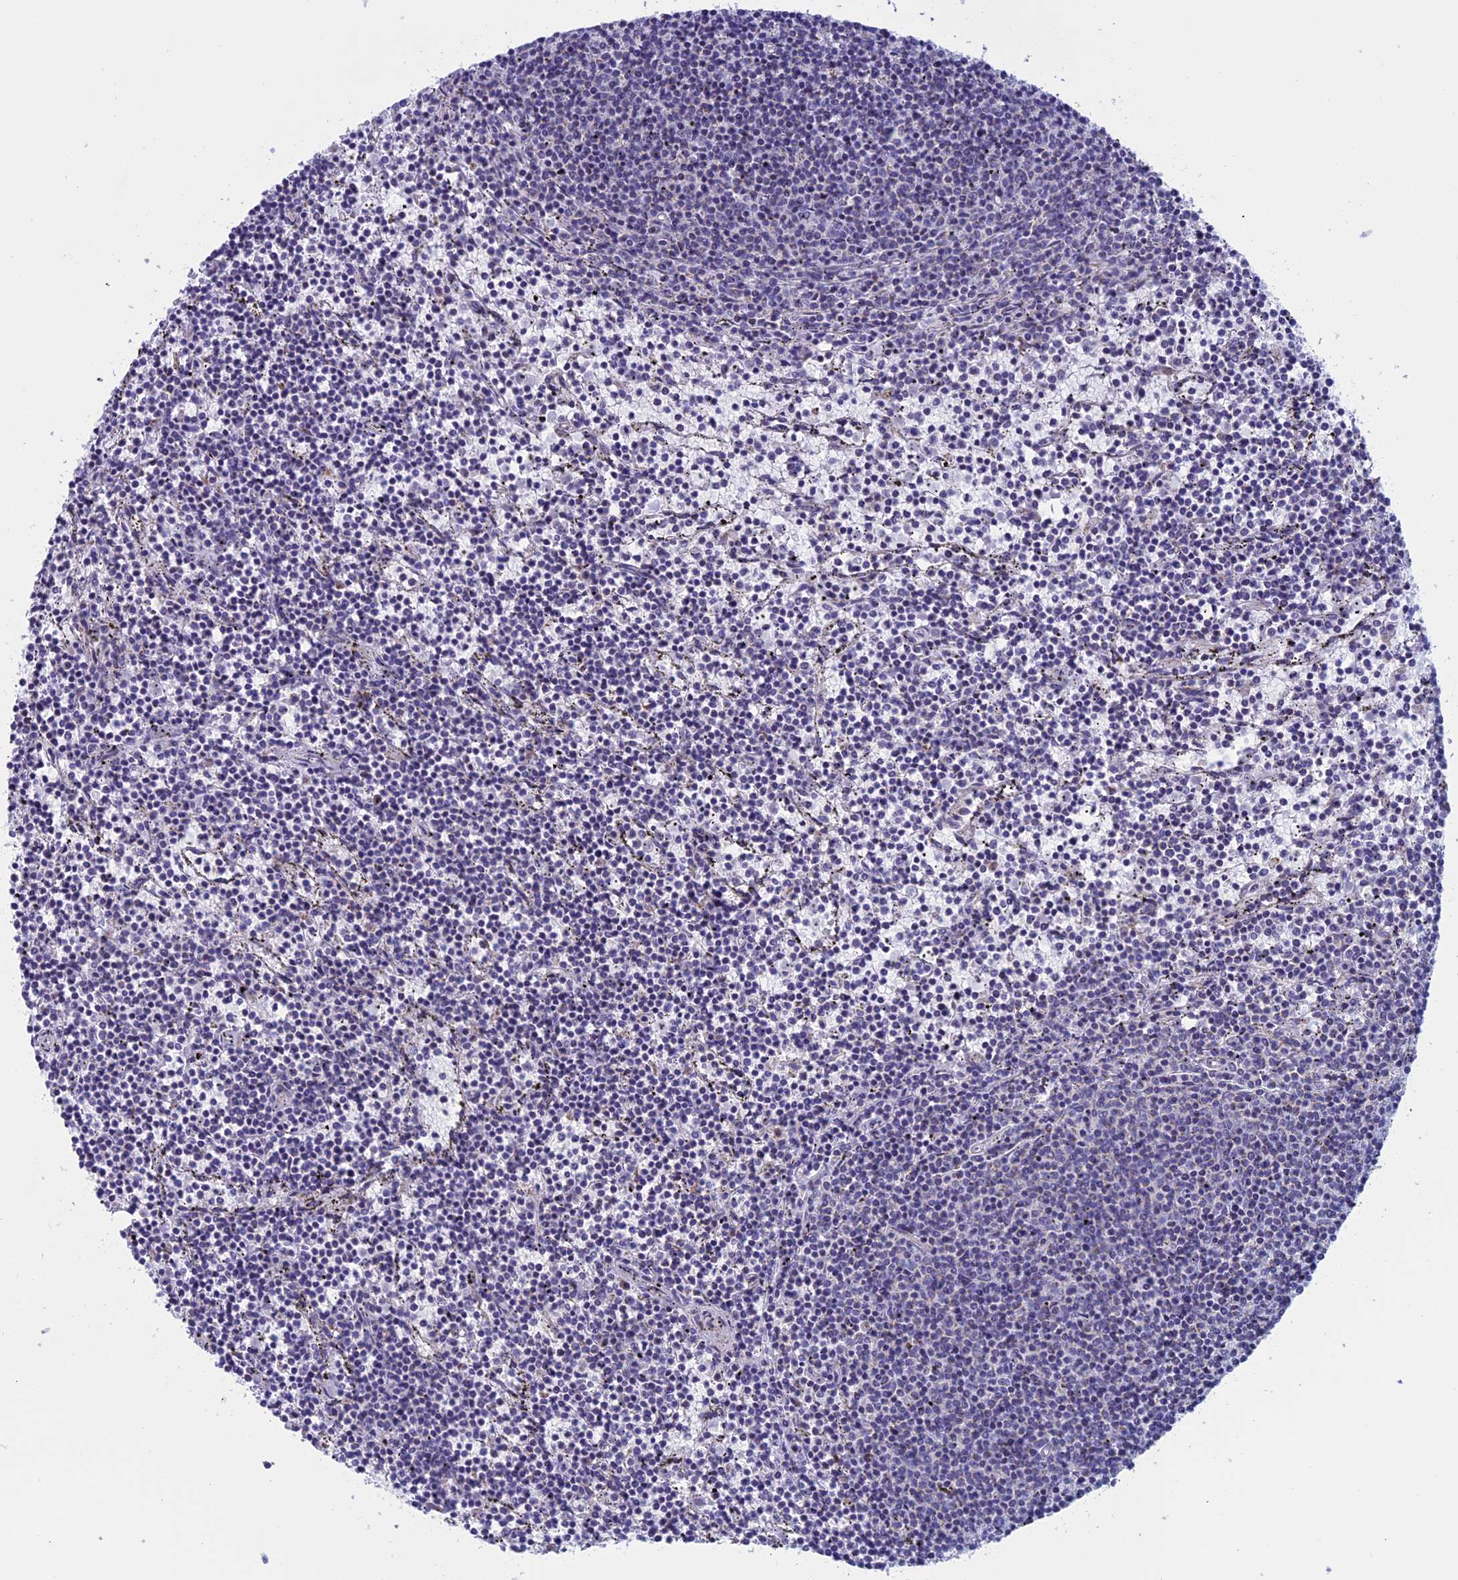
{"staining": {"intensity": "negative", "quantity": "none", "location": "none"}, "tissue": "lymphoma", "cell_type": "Tumor cells", "image_type": "cancer", "snomed": [{"axis": "morphology", "description": "Malignant lymphoma, non-Hodgkin's type, Low grade"}, {"axis": "topography", "description": "Spleen"}], "caption": "Immunohistochemical staining of lymphoma reveals no significant positivity in tumor cells.", "gene": "NDUFB9", "patient": {"sex": "female", "age": 50}}